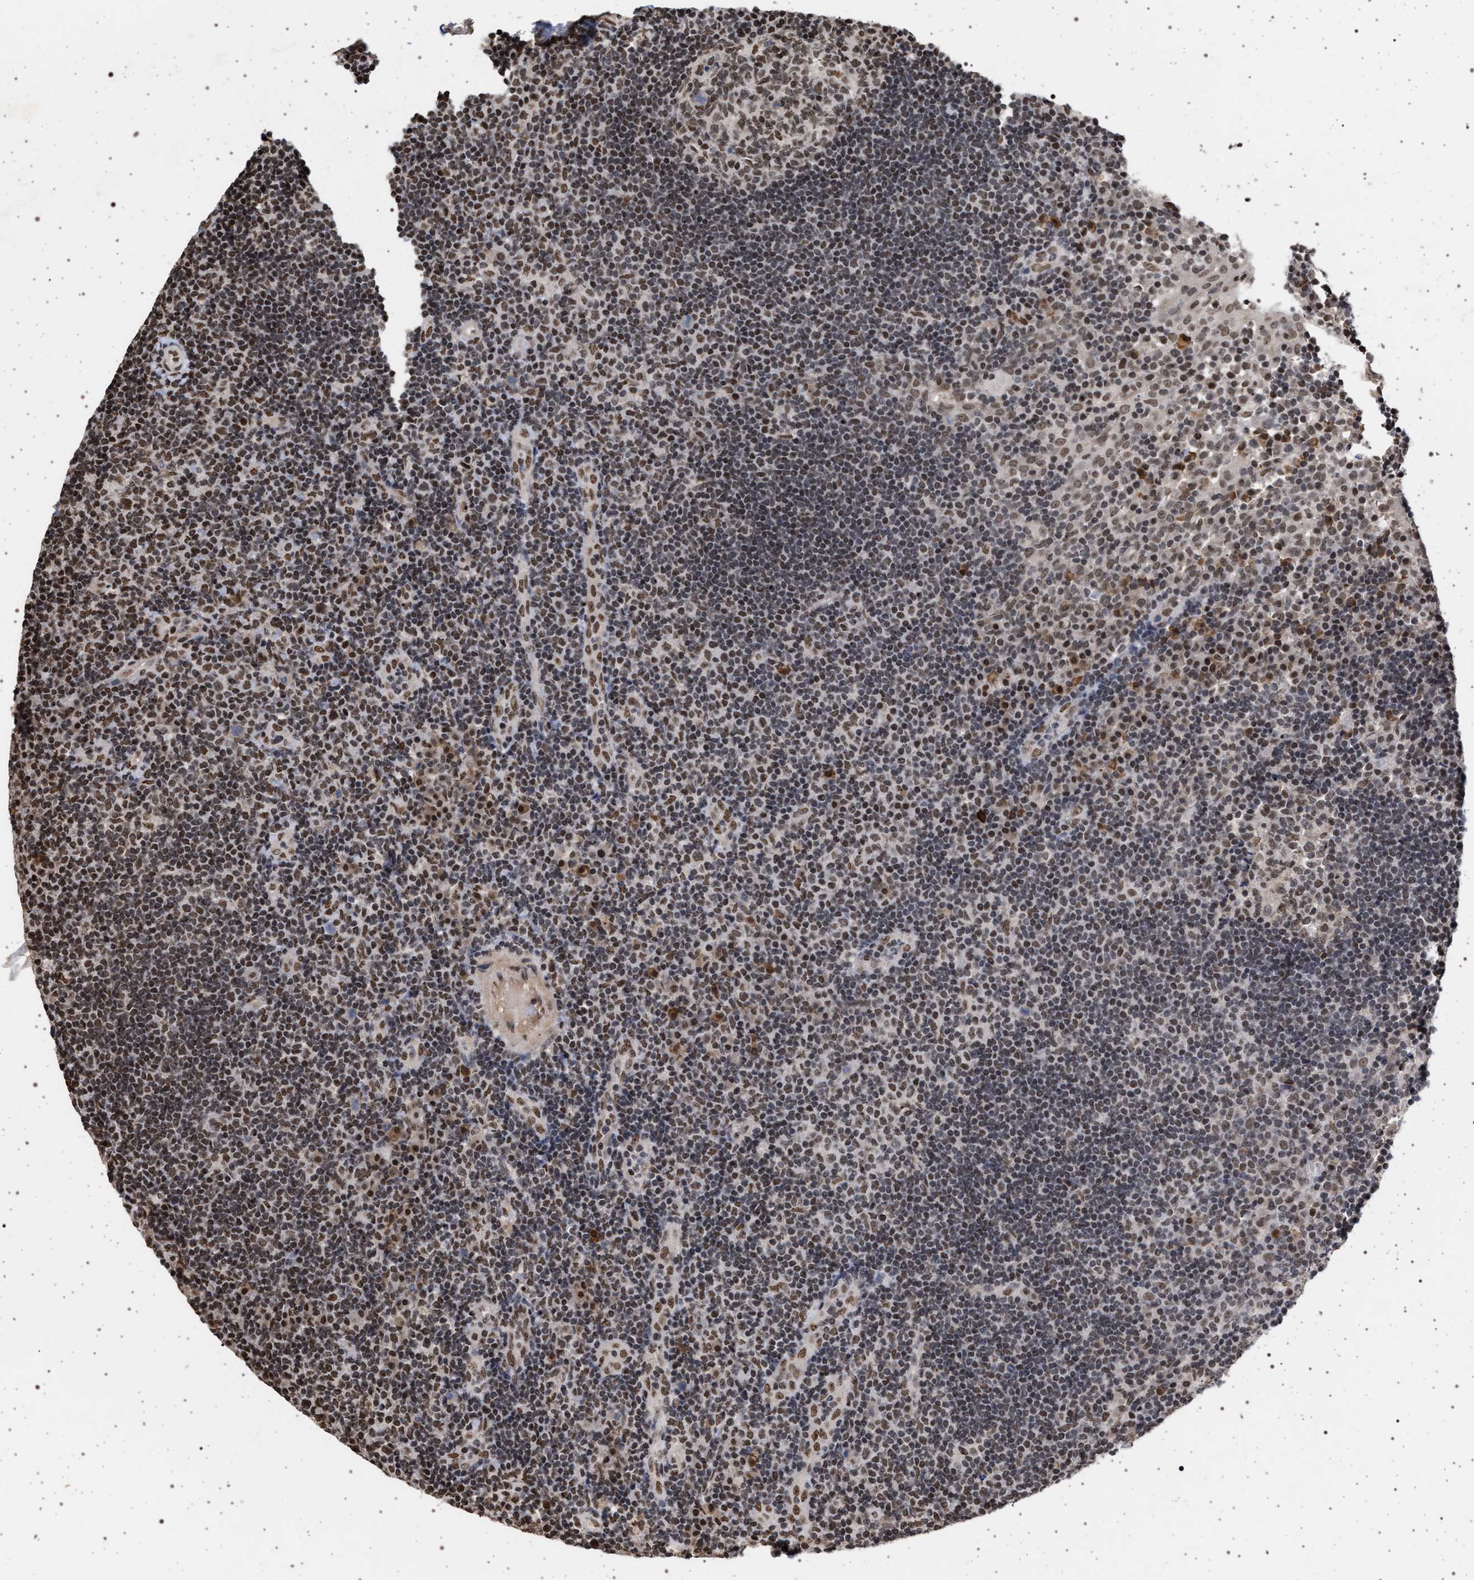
{"staining": {"intensity": "moderate", "quantity": ">75%", "location": "nuclear"}, "tissue": "tonsil", "cell_type": "Germinal center cells", "image_type": "normal", "snomed": [{"axis": "morphology", "description": "Normal tissue, NOS"}, {"axis": "topography", "description": "Tonsil"}], "caption": "Immunohistochemical staining of normal tonsil demonstrates moderate nuclear protein positivity in about >75% of germinal center cells. (brown staining indicates protein expression, while blue staining denotes nuclei).", "gene": "PHF12", "patient": {"sex": "female", "age": 40}}